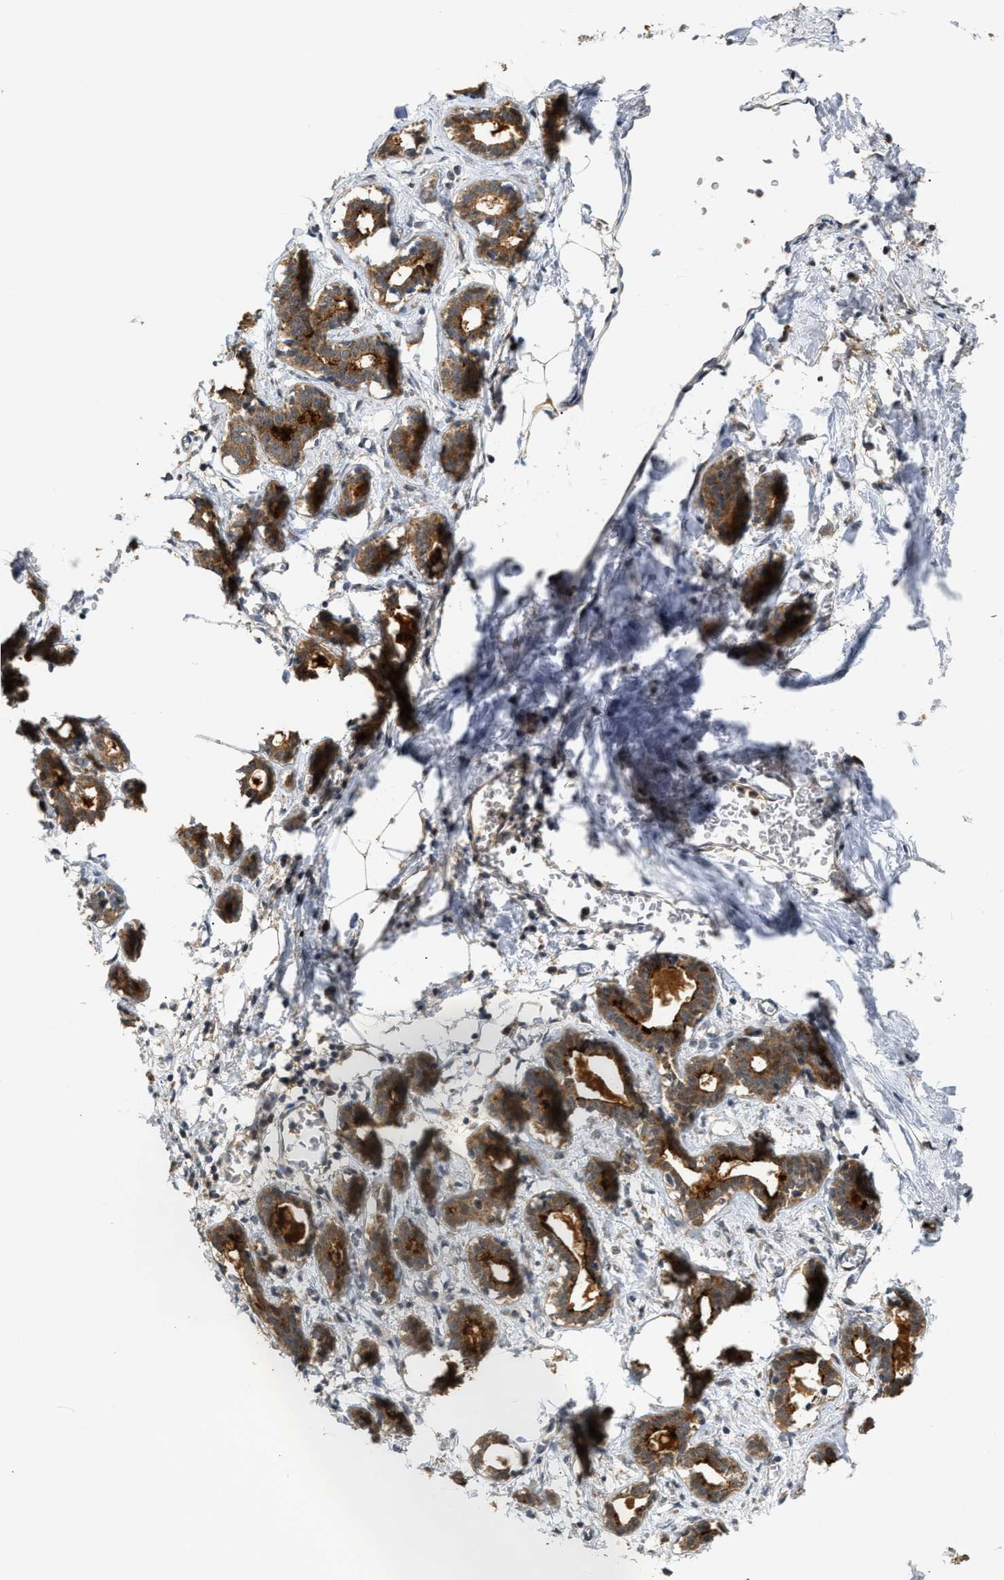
{"staining": {"intensity": "negative", "quantity": "none", "location": "none"}, "tissue": "breast", "cell_type": "Adipocytes", "image_type": "normal", "snomed": [{"axis": "morphology", "description": "Normal tissue, NOS"}, {"axis": "topography", "description": "Breast"}], "caption": "This histopathology image is of benign breast stained with IHC to label a protein in brown with the nuclei are counter-stained blue. There is no expression in adipocytes.", "gene": "EXTL2", "patient": {"sex": "female", "age": 27}}